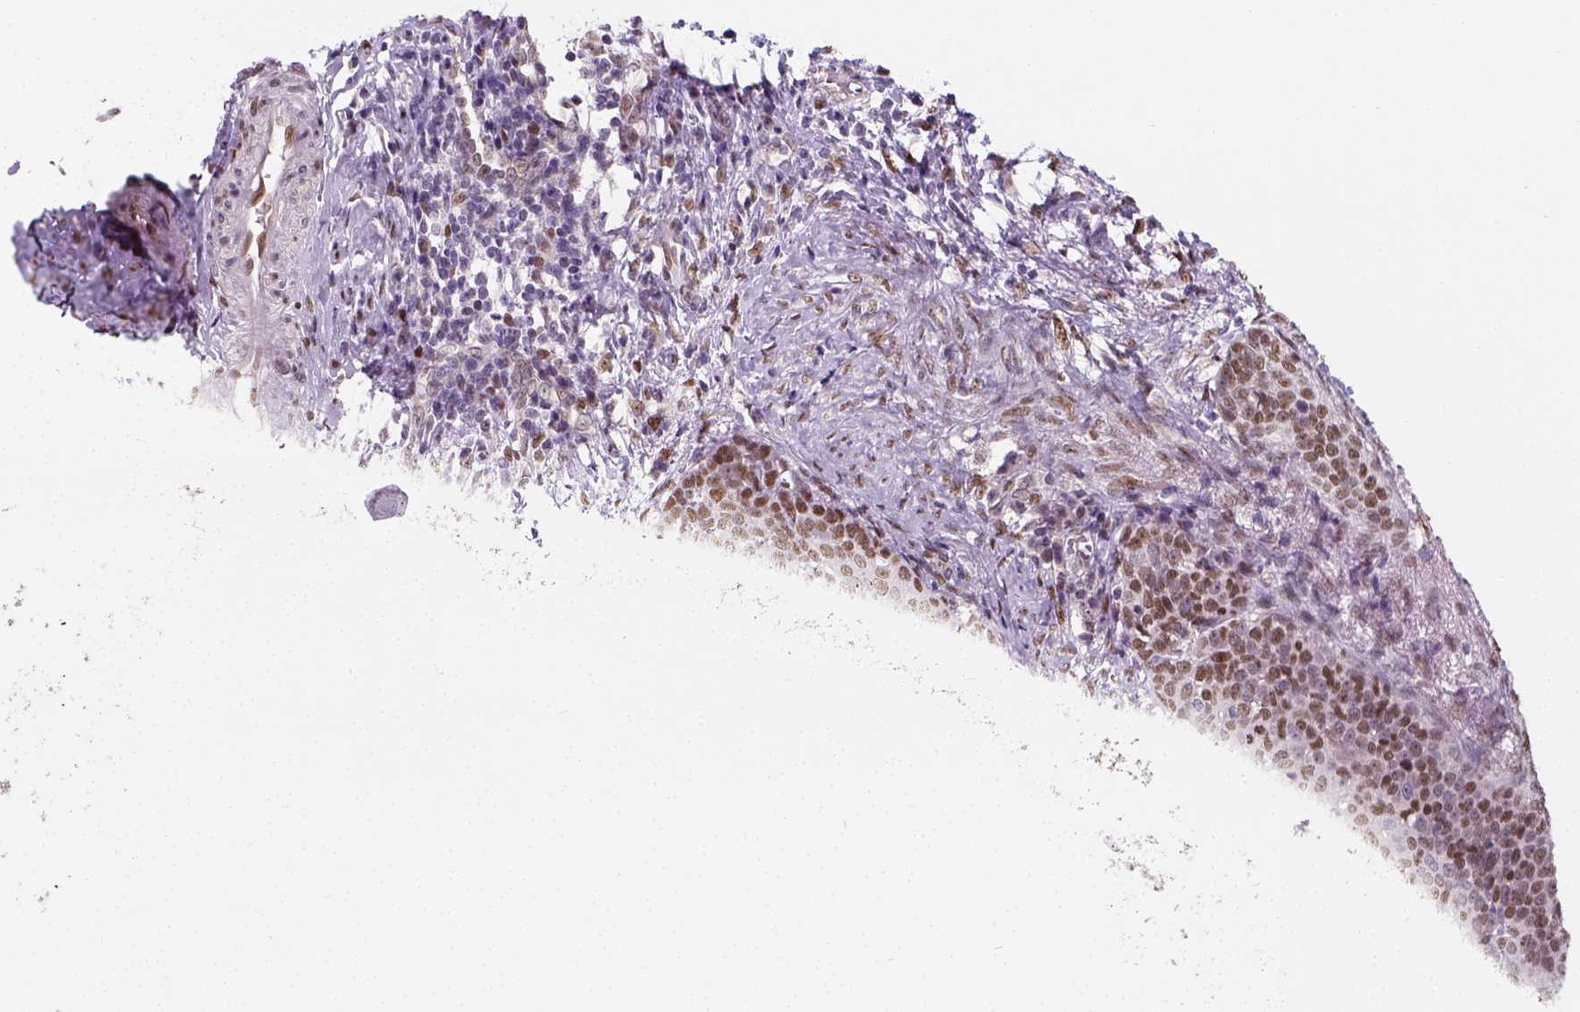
{"staining": {"intensity": "moderate", "quantity": ">75%", "location": "nuclear"}, "tissue": "cervical cancer", "cell_type": "Tumor cells", "image_type": "cancer", "snomed": [{"axis": "morphology", "description": "Normal tissue, NOS"}, {"axis": "morphology", "description": "Squamous cell carcinoma, NOS"}, {"axis": "topography", "description": "Cervix"}], "caption": "Tumor cells display medium levels of moderate nuclear staining in approximately >75% of cells in cervical cancer (squamous cell carcinoma). (IHC, brightfield microscopy, high magnification).", "gene": "C1orf112", "patient": {"sex": "female", "age": 39}}